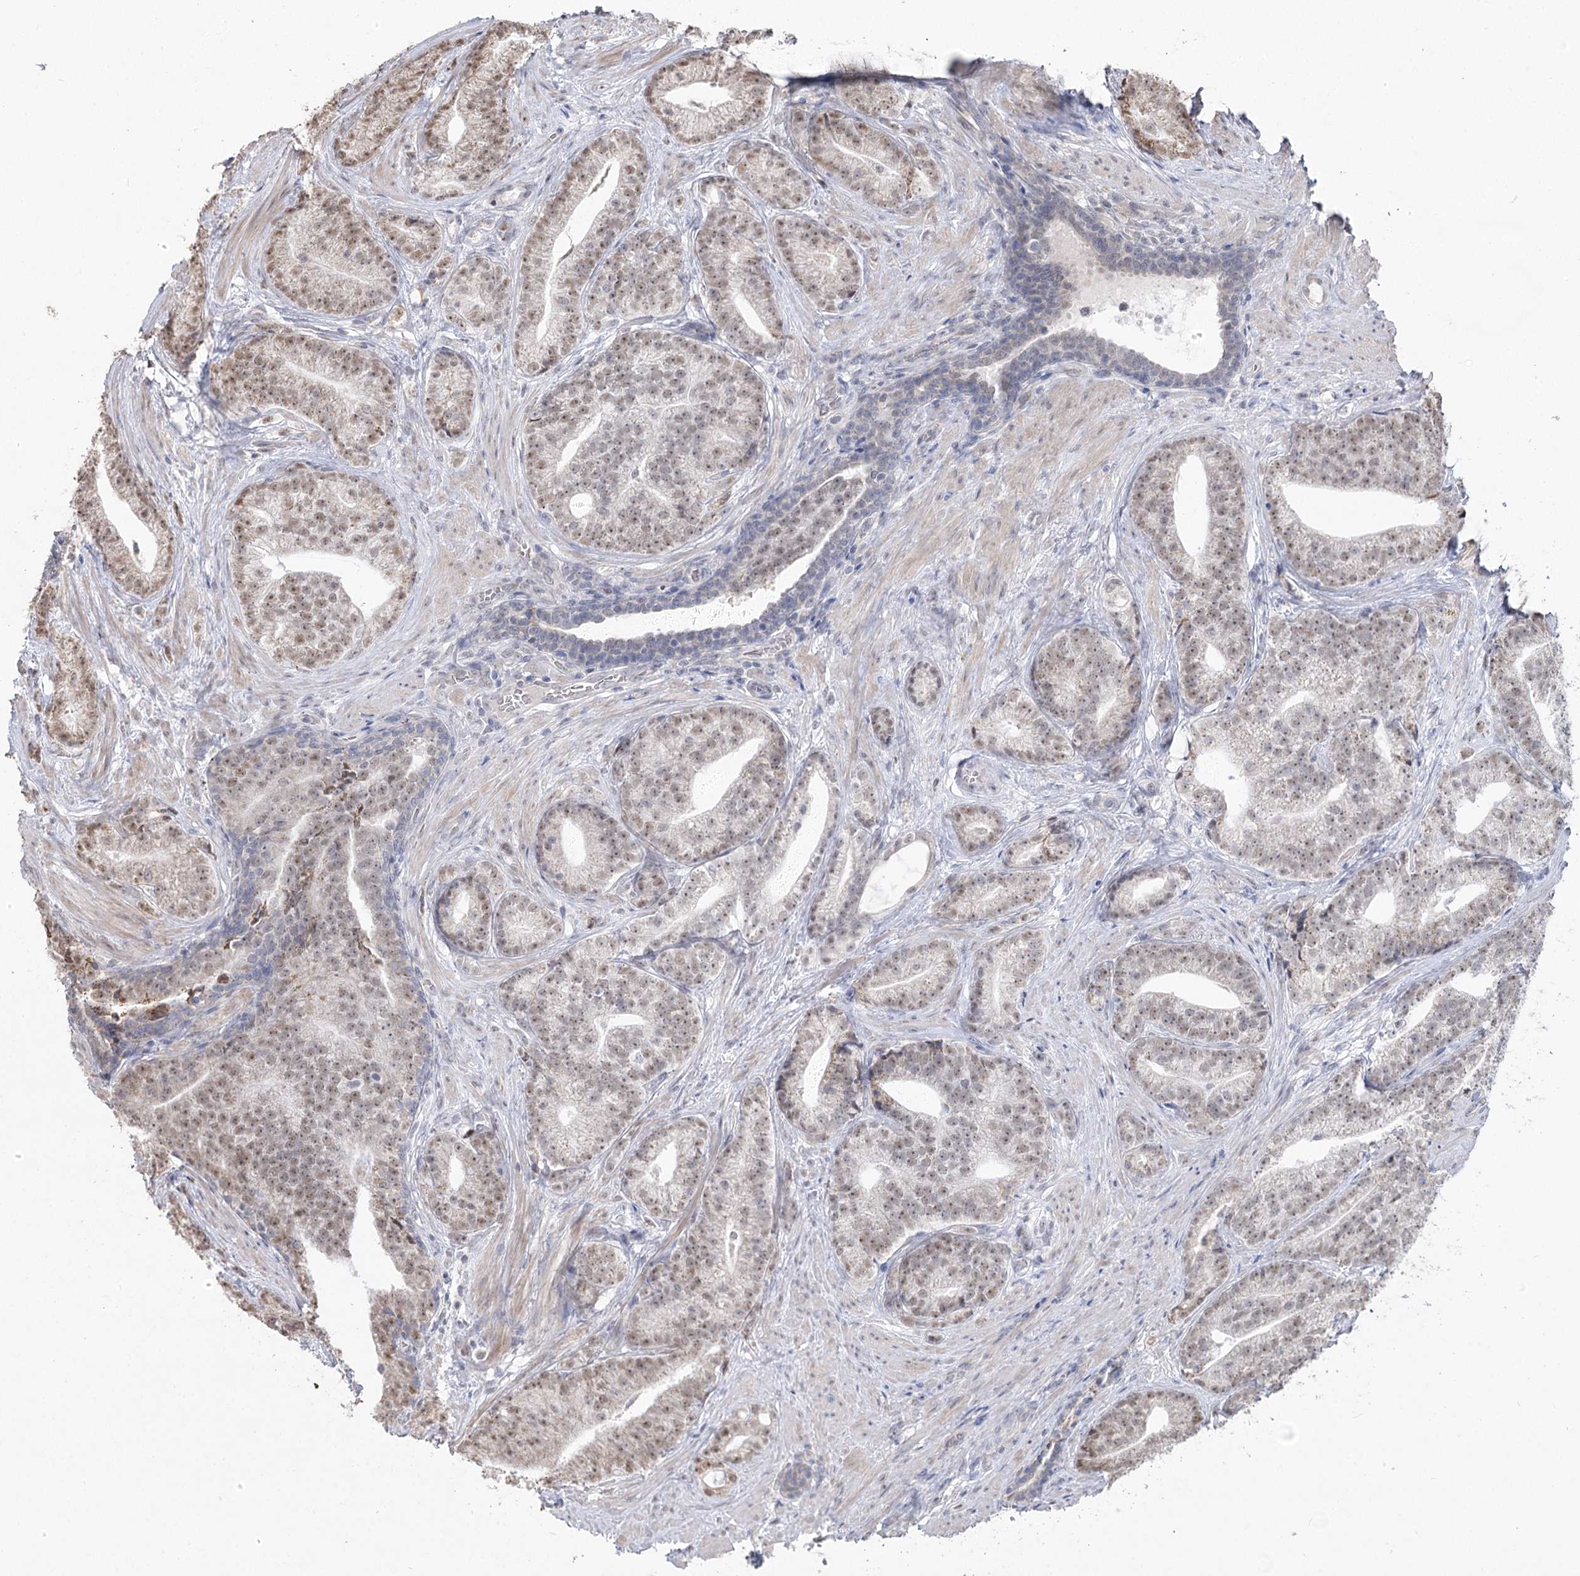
{"staining": {"intensity": "weak", "quantity": "<25%", "location": "nuclear"}, "tissue": "prostate cancer", "cell_type": "Tumor cells", "image_type": "cancer", "snomed": [{"axis": "morphology", "description": "Adenocarcinoma, Low grade"}, {"axis": "topography", "description": "Prostate"}], "caption": "Tumor cells show no significant positivity in prostate low-grade adenocarcinoma. (DAB IHC visualized using brightfield microscopy, high magnification).", "gene": "RUFY4", "patient": {"sex": "male", "age": 71}}